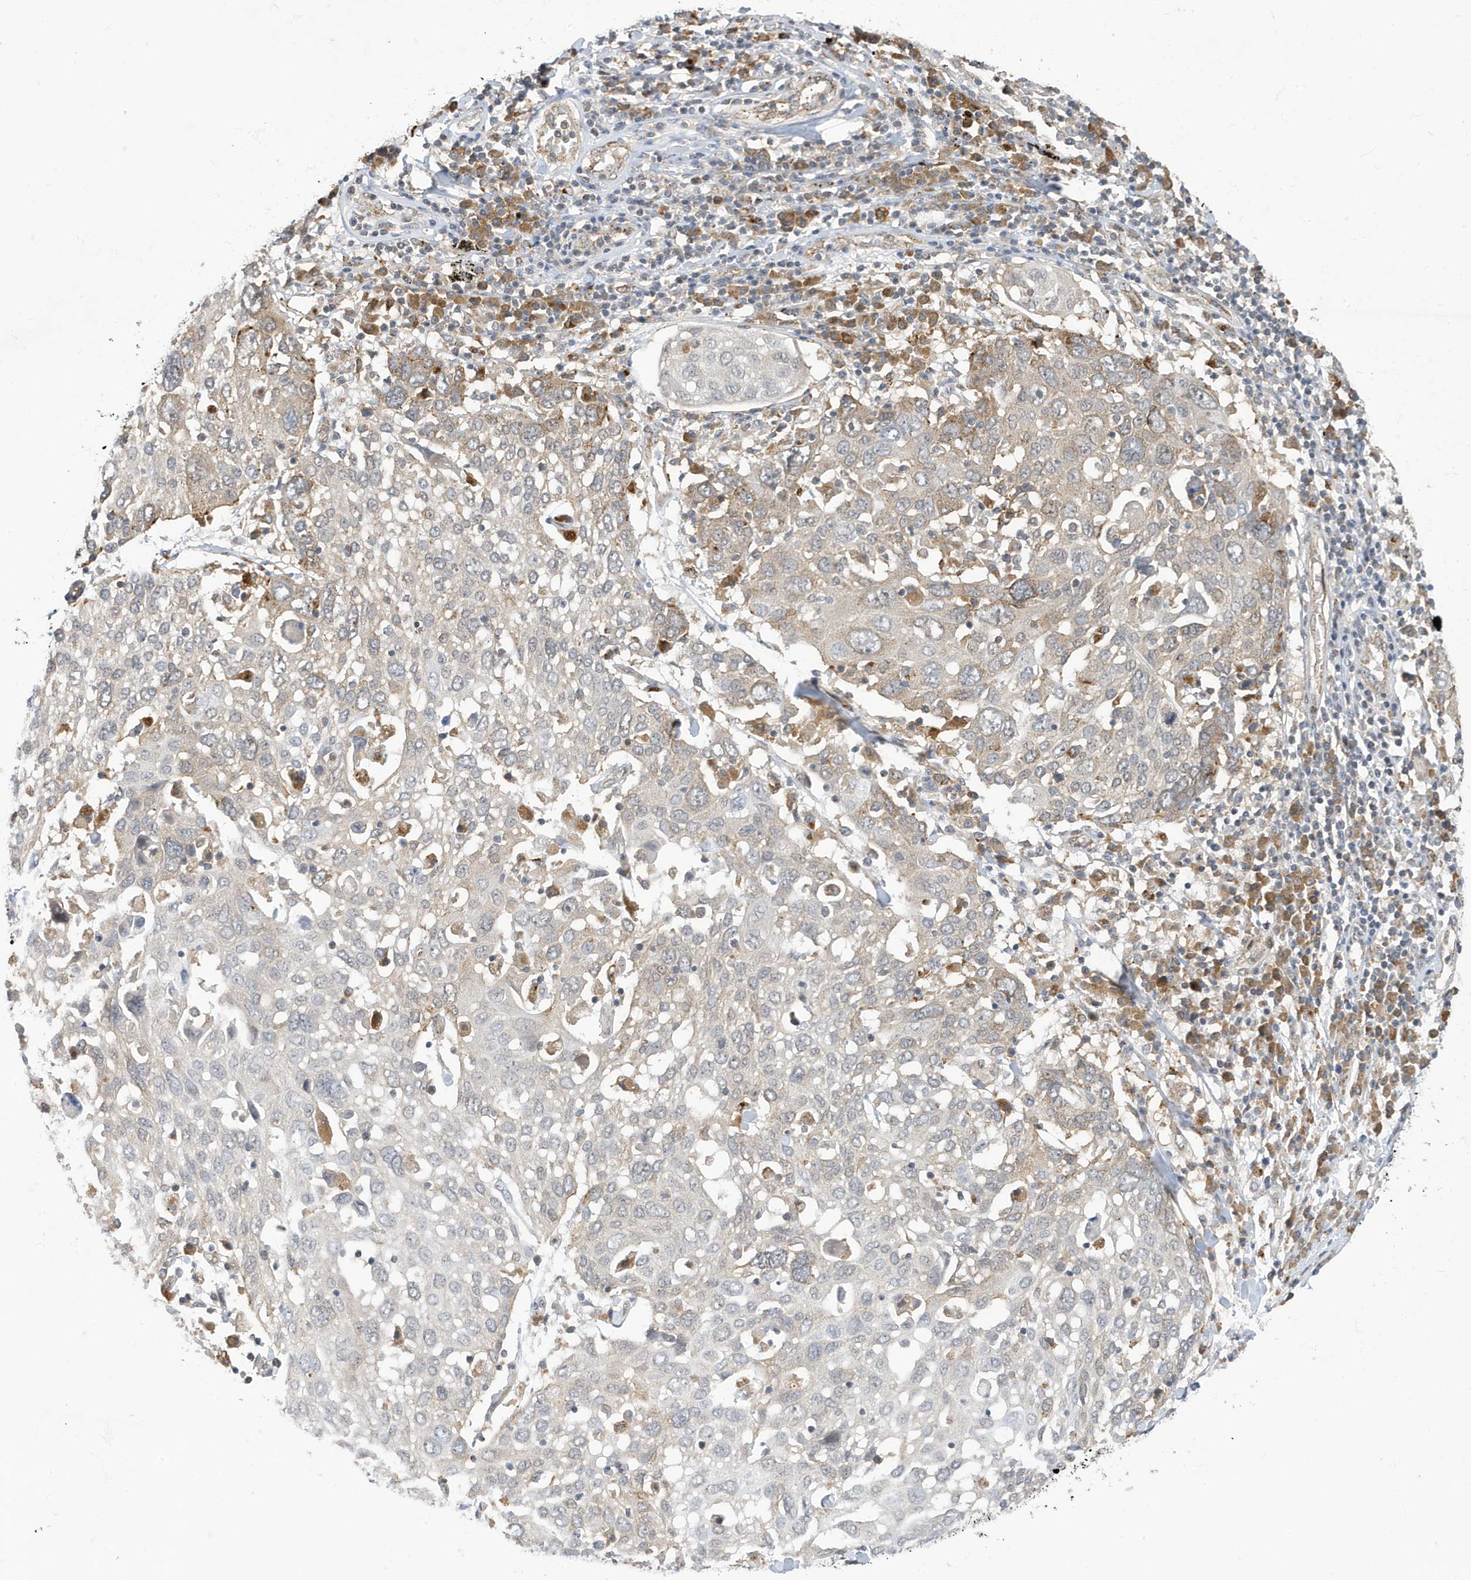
{"staining": {"intensity": "weak", "quantity": "<25%", "location": "cytoplasmic/membranous"}, "tissue": "lung cancer", "cell_type": "Tumor cells", "image_type": "cancer", "snomed": [{"axis": "morphology", "description": "Squamous cell carcinoma, NOS"}, {"axis": "topography", "description": "Lung"}], "caption": "Tumor cells are negative for brown protein staining in squamous cell carcinoma (lung).", "gene": "ZNF507", "patient": {"sex": "male", "age": 65}}